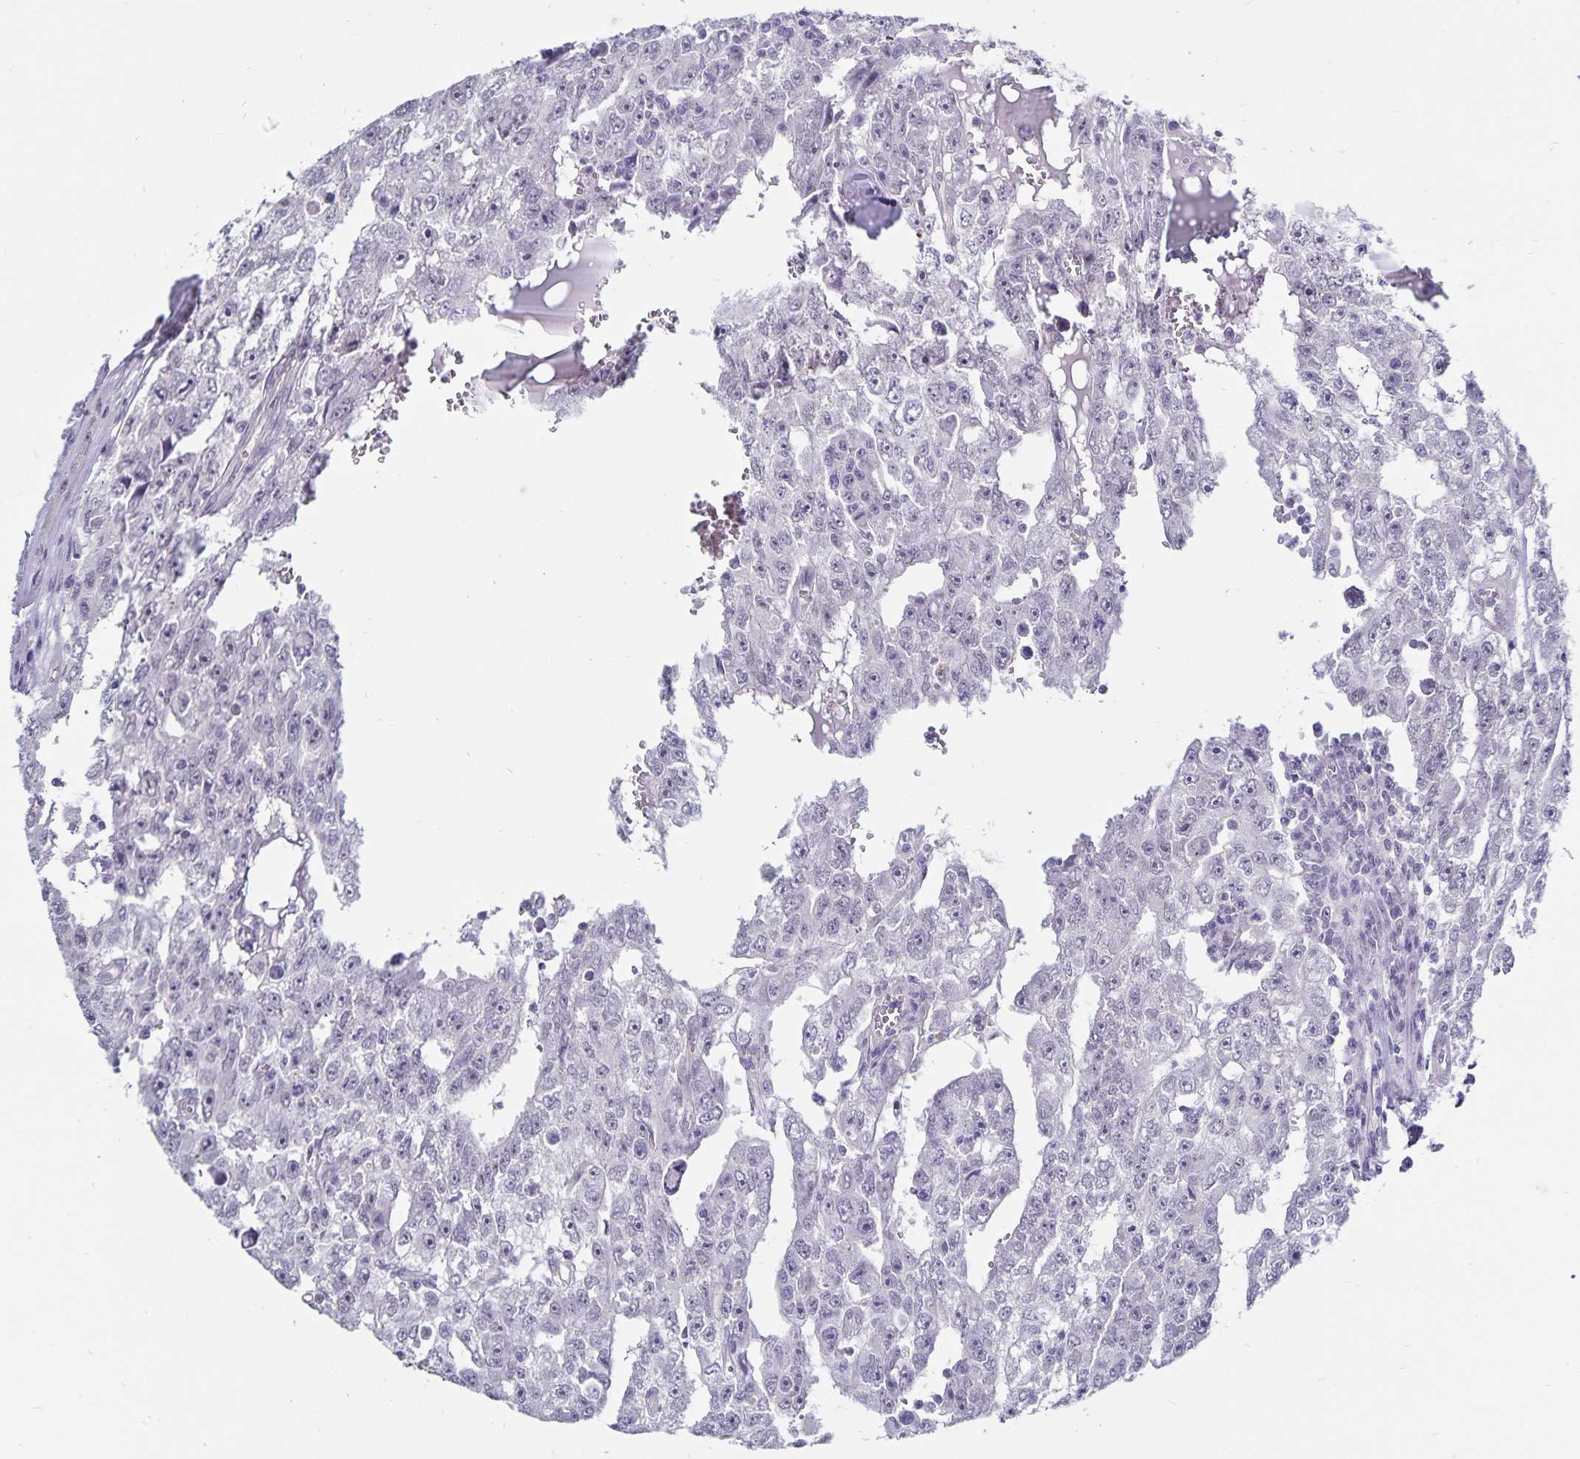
{"staining": {"intensity": "negative", "quantity": "none", "location": "none"}, "tissue": "testis cancer", "cell_type": "Tumor cells", "image_type": "cancer", "snomed": [{"axis": "morphology", "description": "Carcinoma, Embryonal, NOS"}, {"axis": "topography", "description": "Testis"}], "caption": "A high-resolution photomicrograph shows IHC staining of testis cancer (embryonal carcinoma), which demonstrates no significant expression in tumor cells.", "gene": "CDKN2B", "patient": {"sex": "male", "age": 20}}